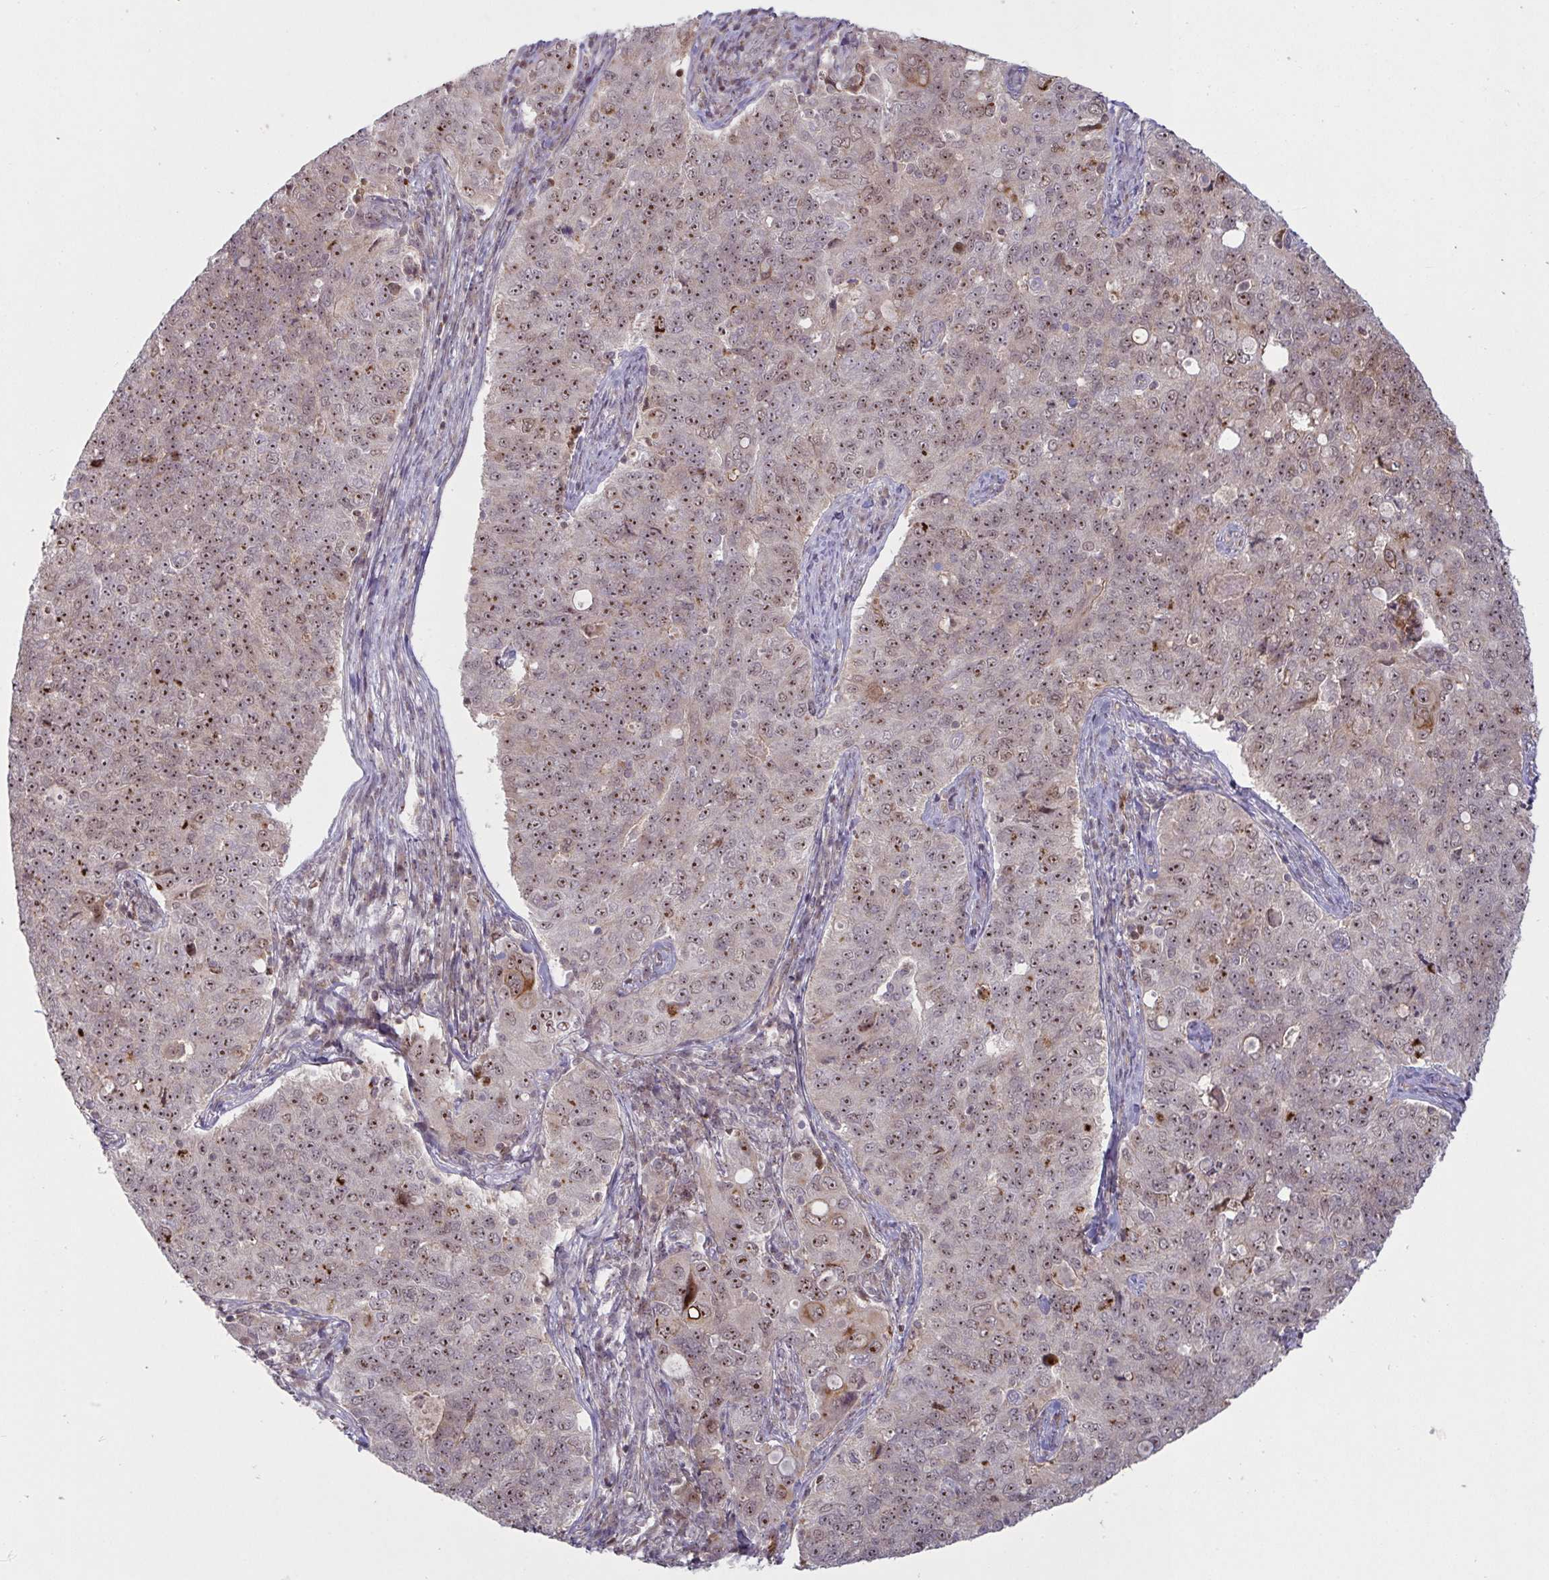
{"staining": {"intensity": "moderate", "quantity": ">75%", "location": "nuclear"}, "tissue": "endometrial cancer", "cell_type": "Tumor cells", "image_type": "cancer", "snomed": [{"axis": "morphology", "description": "Adenocarcinoma, NOS"}, {"axis": "topography", "description": "Endometrium"}], "caption": "Moderate nuclear positivity is seen in approximately >75% of tumor cells in endometrial cancer (adenocarcinoma).", "gene": "NLRP13", "patient": {"sex": "female", "age": 43}}